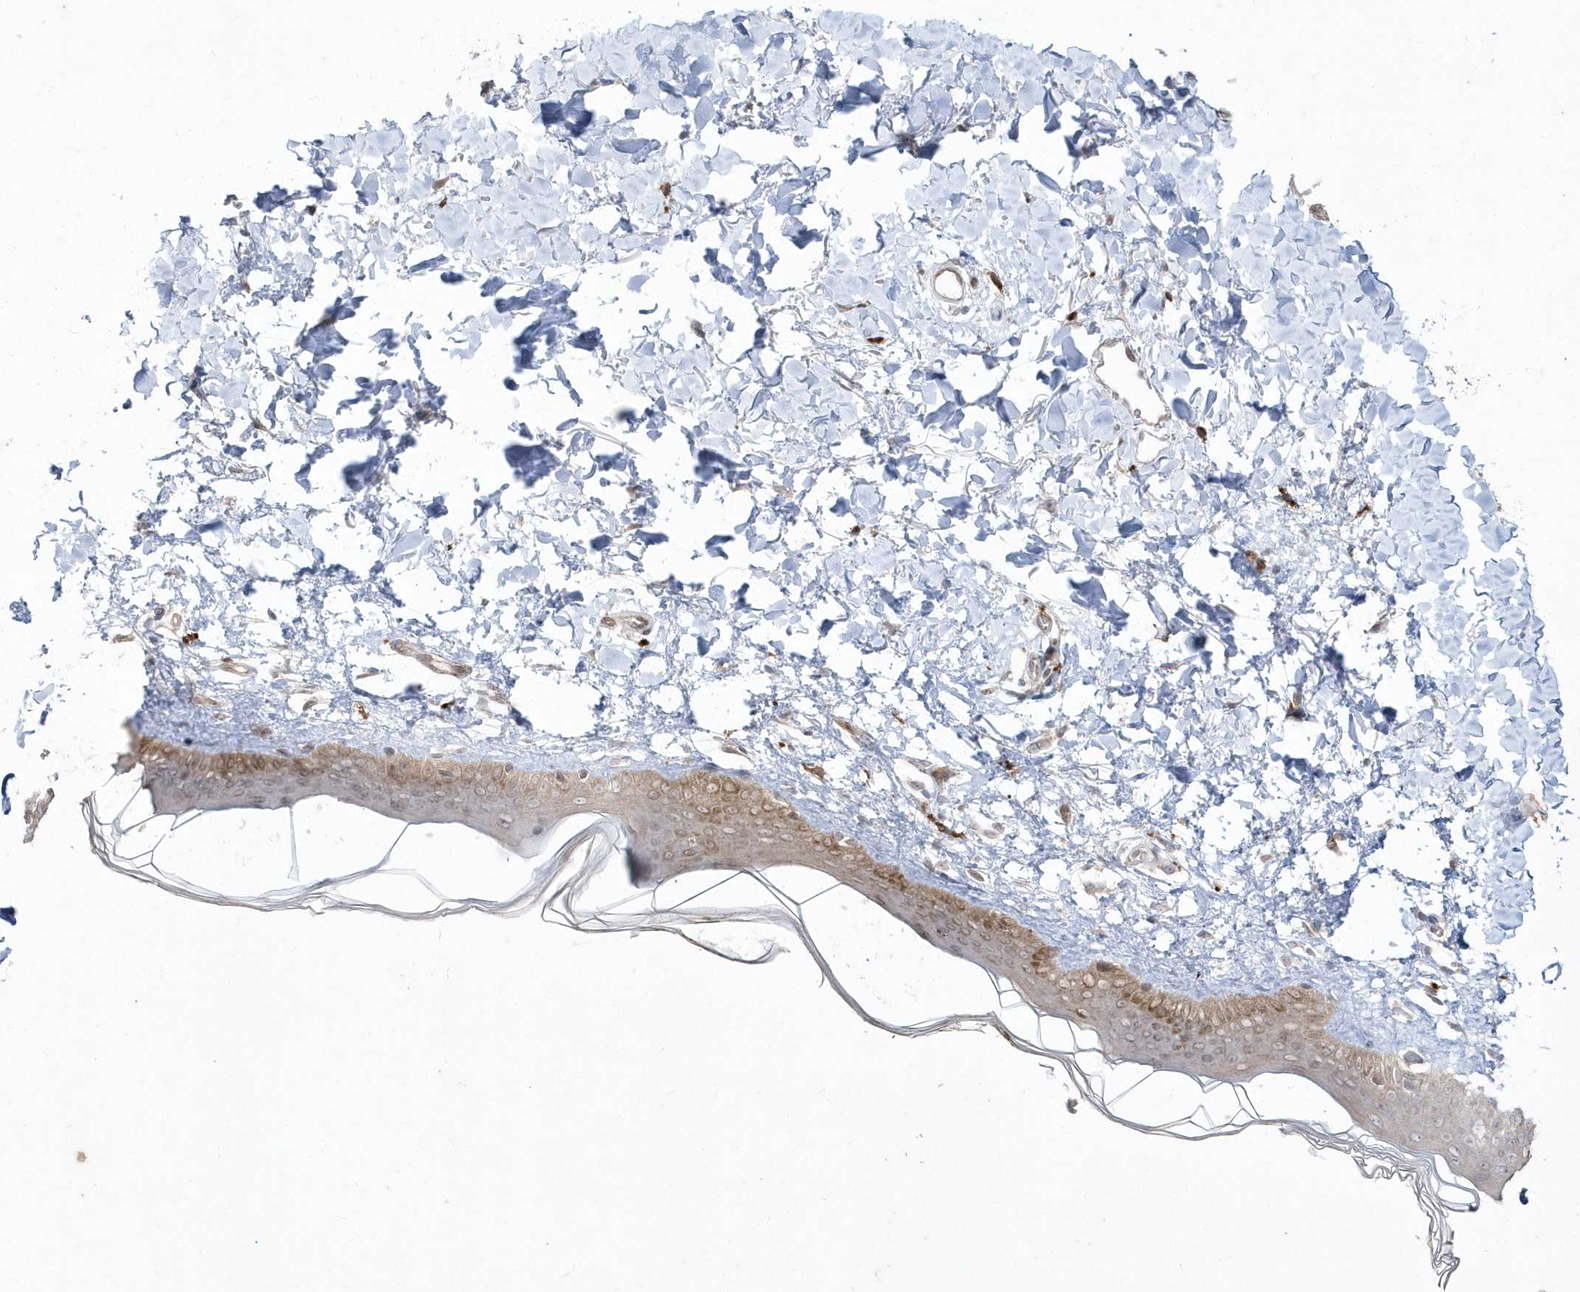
{"staining": {"intensity": "weak", "quantity": "25%-75%", "location": "cytoplasmic/membranous"}, "tissue": "skin", "cell_type": "Fibroblasts", "image_type": "normal", "snomed": [{"axis": "morphology", "description": "Normal tissue, NOS"}, {"axis": "topography", "description": "Skin"}], "caption": "DAB immunohistochemical staining of benign skin demonstrates weak cytoplasmic/membranous protein staining in approximately 25%-75% of fibroblasts. Using DAB (brown) and hematoxylin (blue) stains, captured at high magnification using brightfield microscopy.", "gene": "DHX57", "patient": {"sex": "female", "age": 58}}